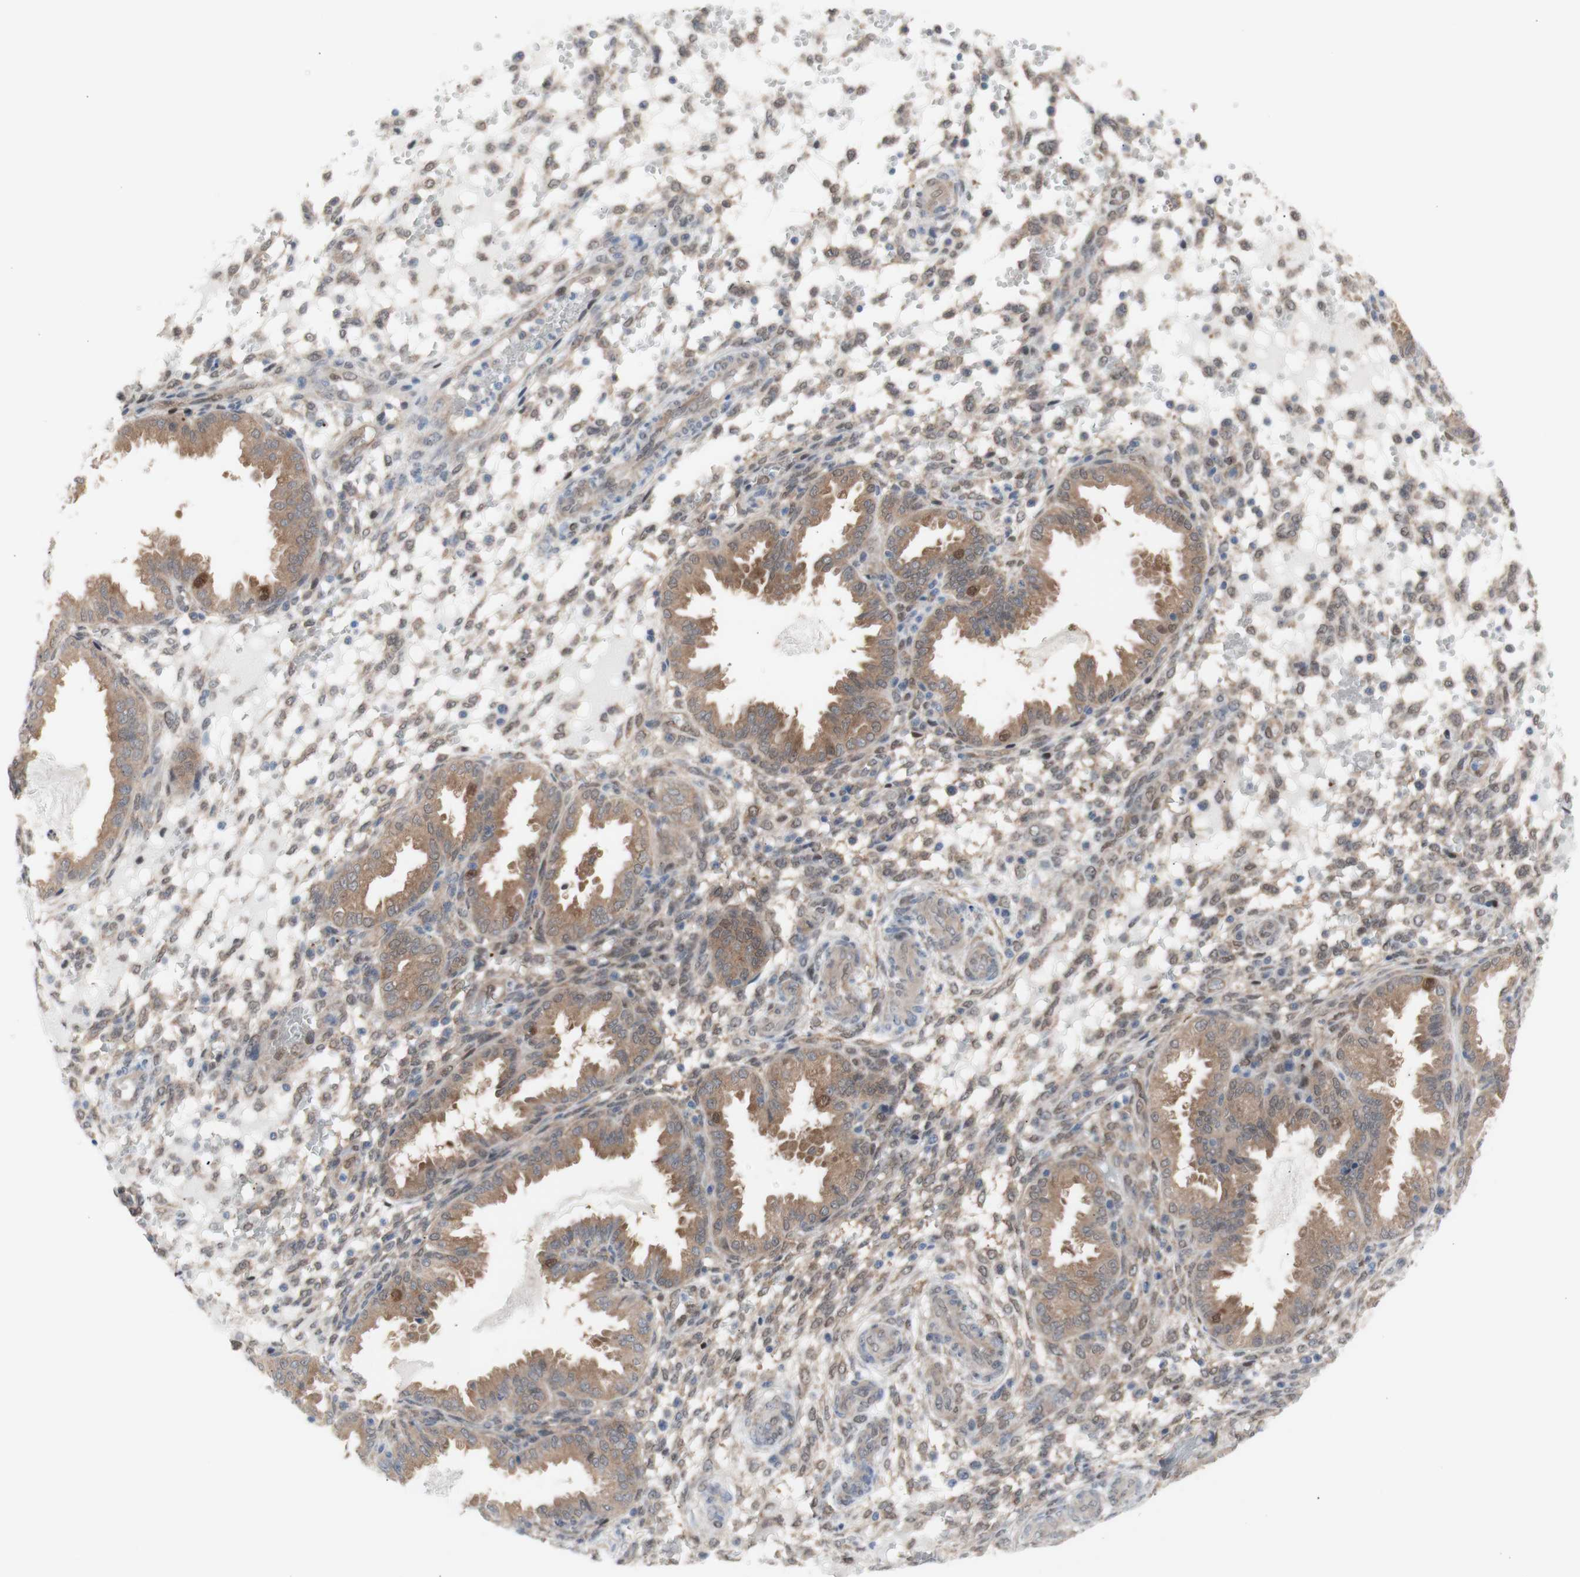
{"staining": {"intensity": "weak", "quantity": ">75%", "location": "cytoplasmic/membranous,nuclear"}, "tissue": "endometrium", "cell_type": "Cells in endometrial stroma", "image_type": "normal", "snomed": [{"axis": "morphology", "description": "Normal tissue, NOS"}, {"axis": "topography", "description": "Endometrium"}], "caption": "The immunohistochemical stain shows weak cytoplasmic/membranous,nuclear expression in cells in endometrial stroma of normal endometrium. The protein of interest is shown in brown color, while the nuclei are stained blue.", "gene": "PRMT5", "patient": {"sex": "female", "age": 33}}